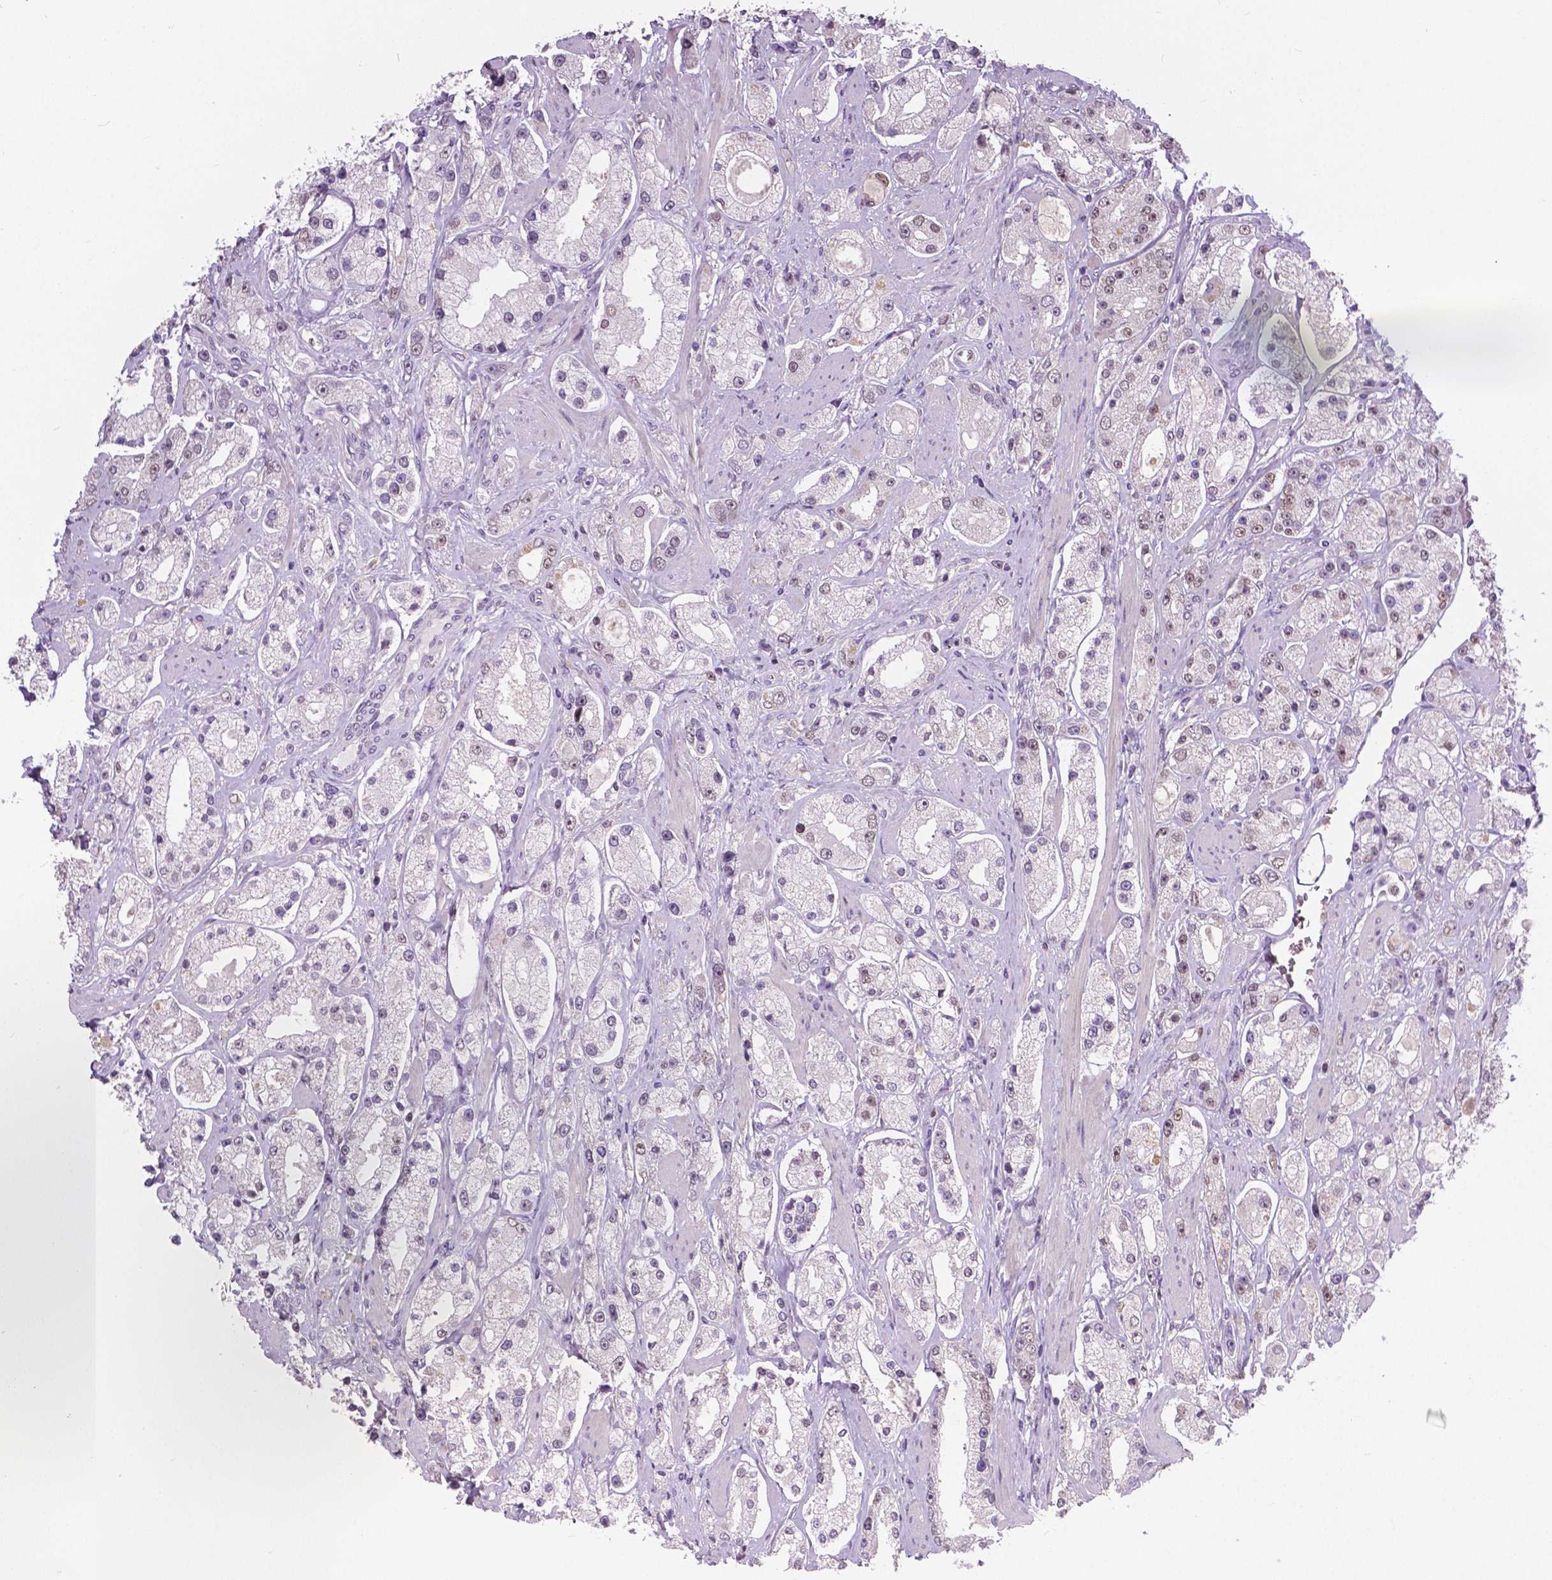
{"staining": {"intensity": "weak", "quantity": "25%-75%", "location": "nuclear"}, "tissue": "prostate cancer", "cell_type": "Tumor cells", "image_type": "cancer", "snomed": [{"axis": "morphology", "description": "Adenocarcinoma, High grade"}, {"axis": "topography", "description": "Prostate"}], "caption": "Protein staining exhibits weak nuclear positivity in approximately 25%-75% of tumor cells in high-grade adenocarcinoma (prostate).", "gene": "FOXA1", "patient": {"sex": "male", "age": 67}}